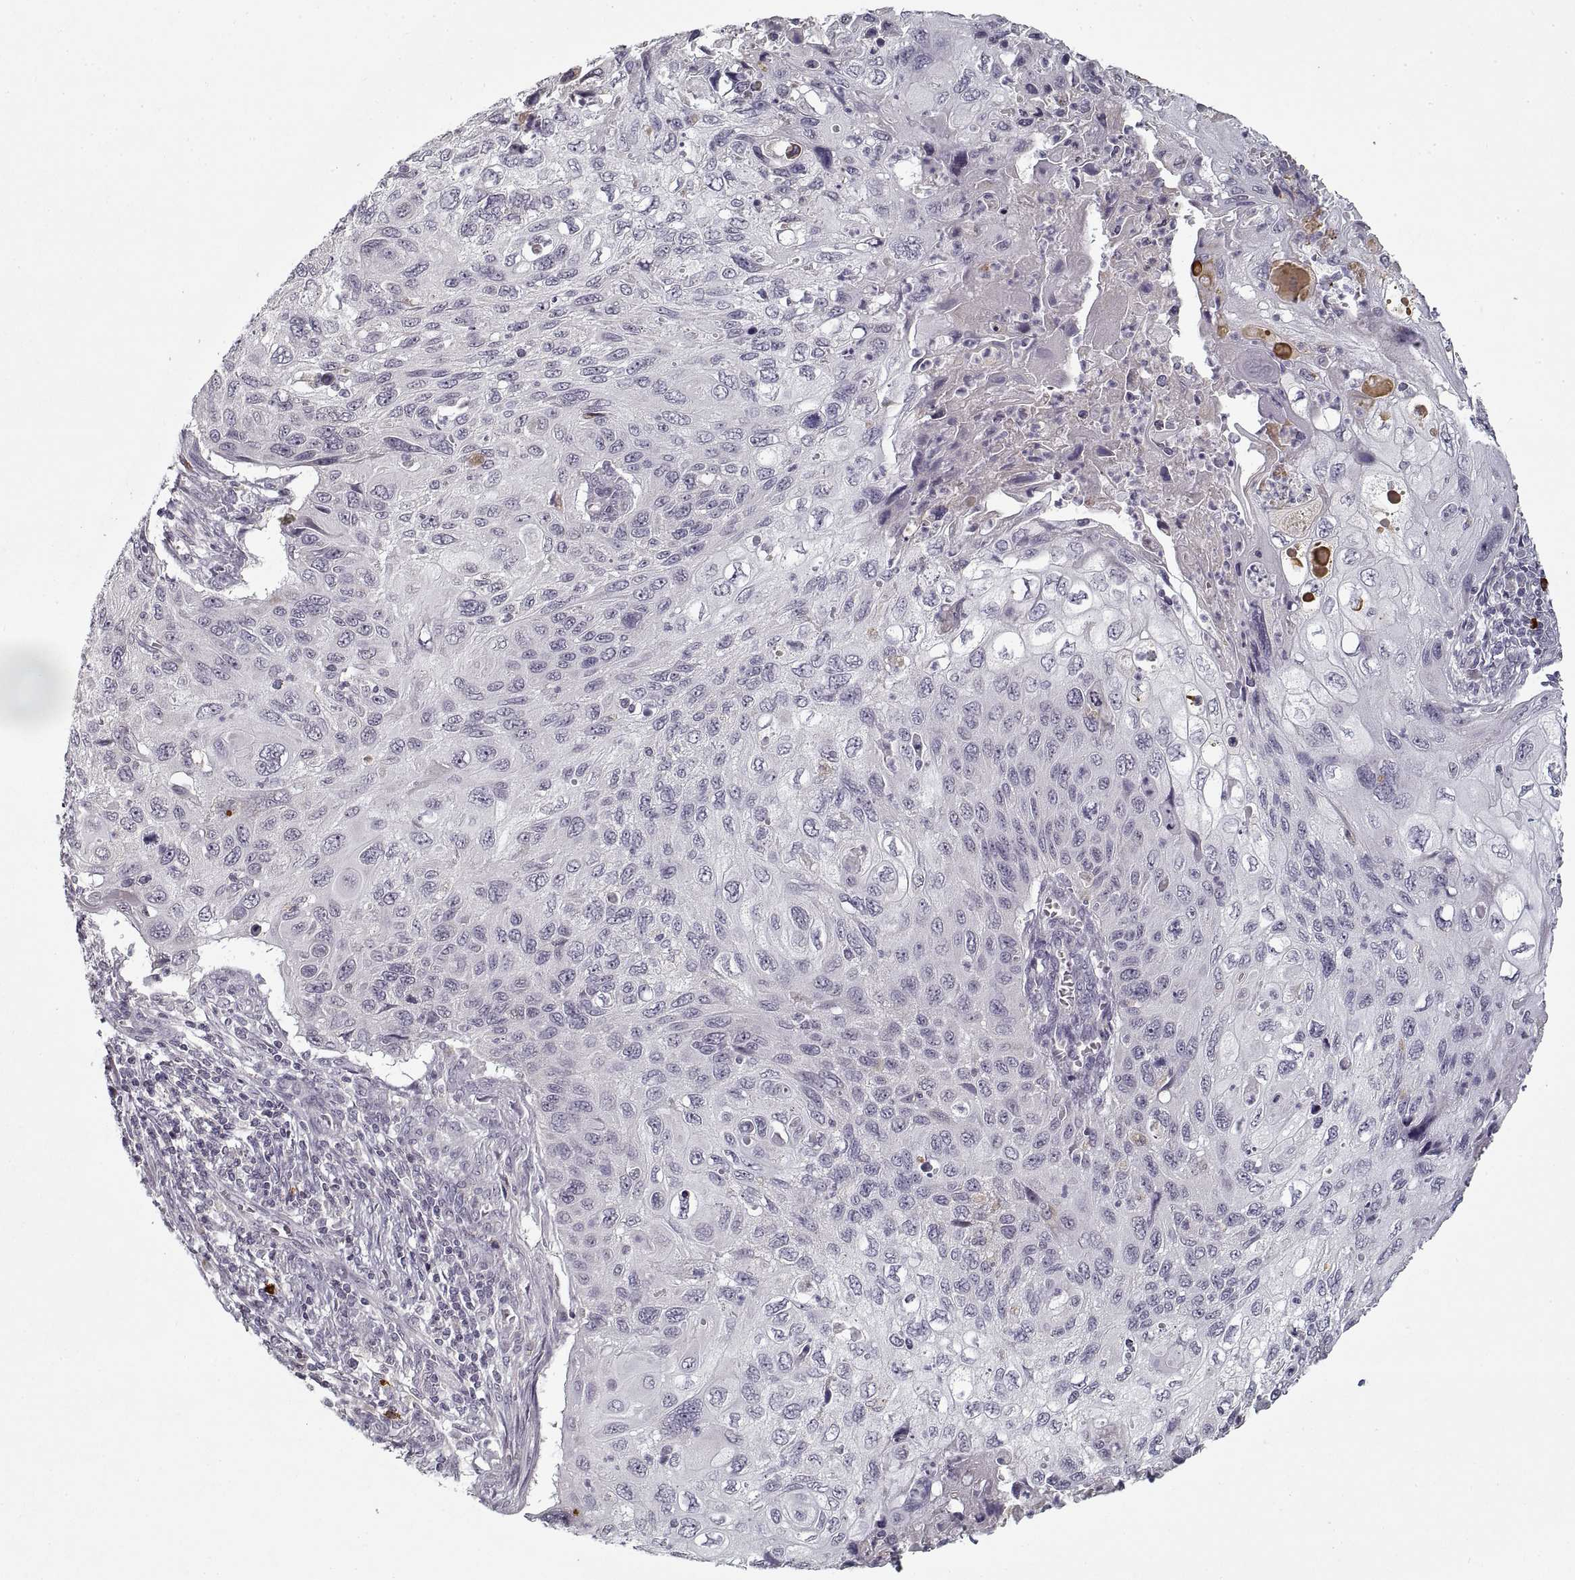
{"staining": {"intensity": "negative", "quantity": "none", "location": "none"}, "tissue": "cervical cancer", "cell_type": "Tumor cells", "image_type": "cancer", "snomed": [{"axis": "morphology", "description": "Squamous cell carcinoma, NOS"}, {"axis": "topography", "description": "Cervix"}], "caption": "High magnification brightfield microscopy of cervical cancer stained with DAB (3,3'-diaminobenzidine) (brown) and counterstained with hematoxylin (blue): tumor cells show no significant expression. The staining was performed using DAB (3,3'-diaminobenzidine) to visualize the protein expression in brown, while the nuclei were stained in blue with hematoxylin (Magnification: 20x).", "gene": "GAD2", "patient": {"sex": "female", "age": 70}}